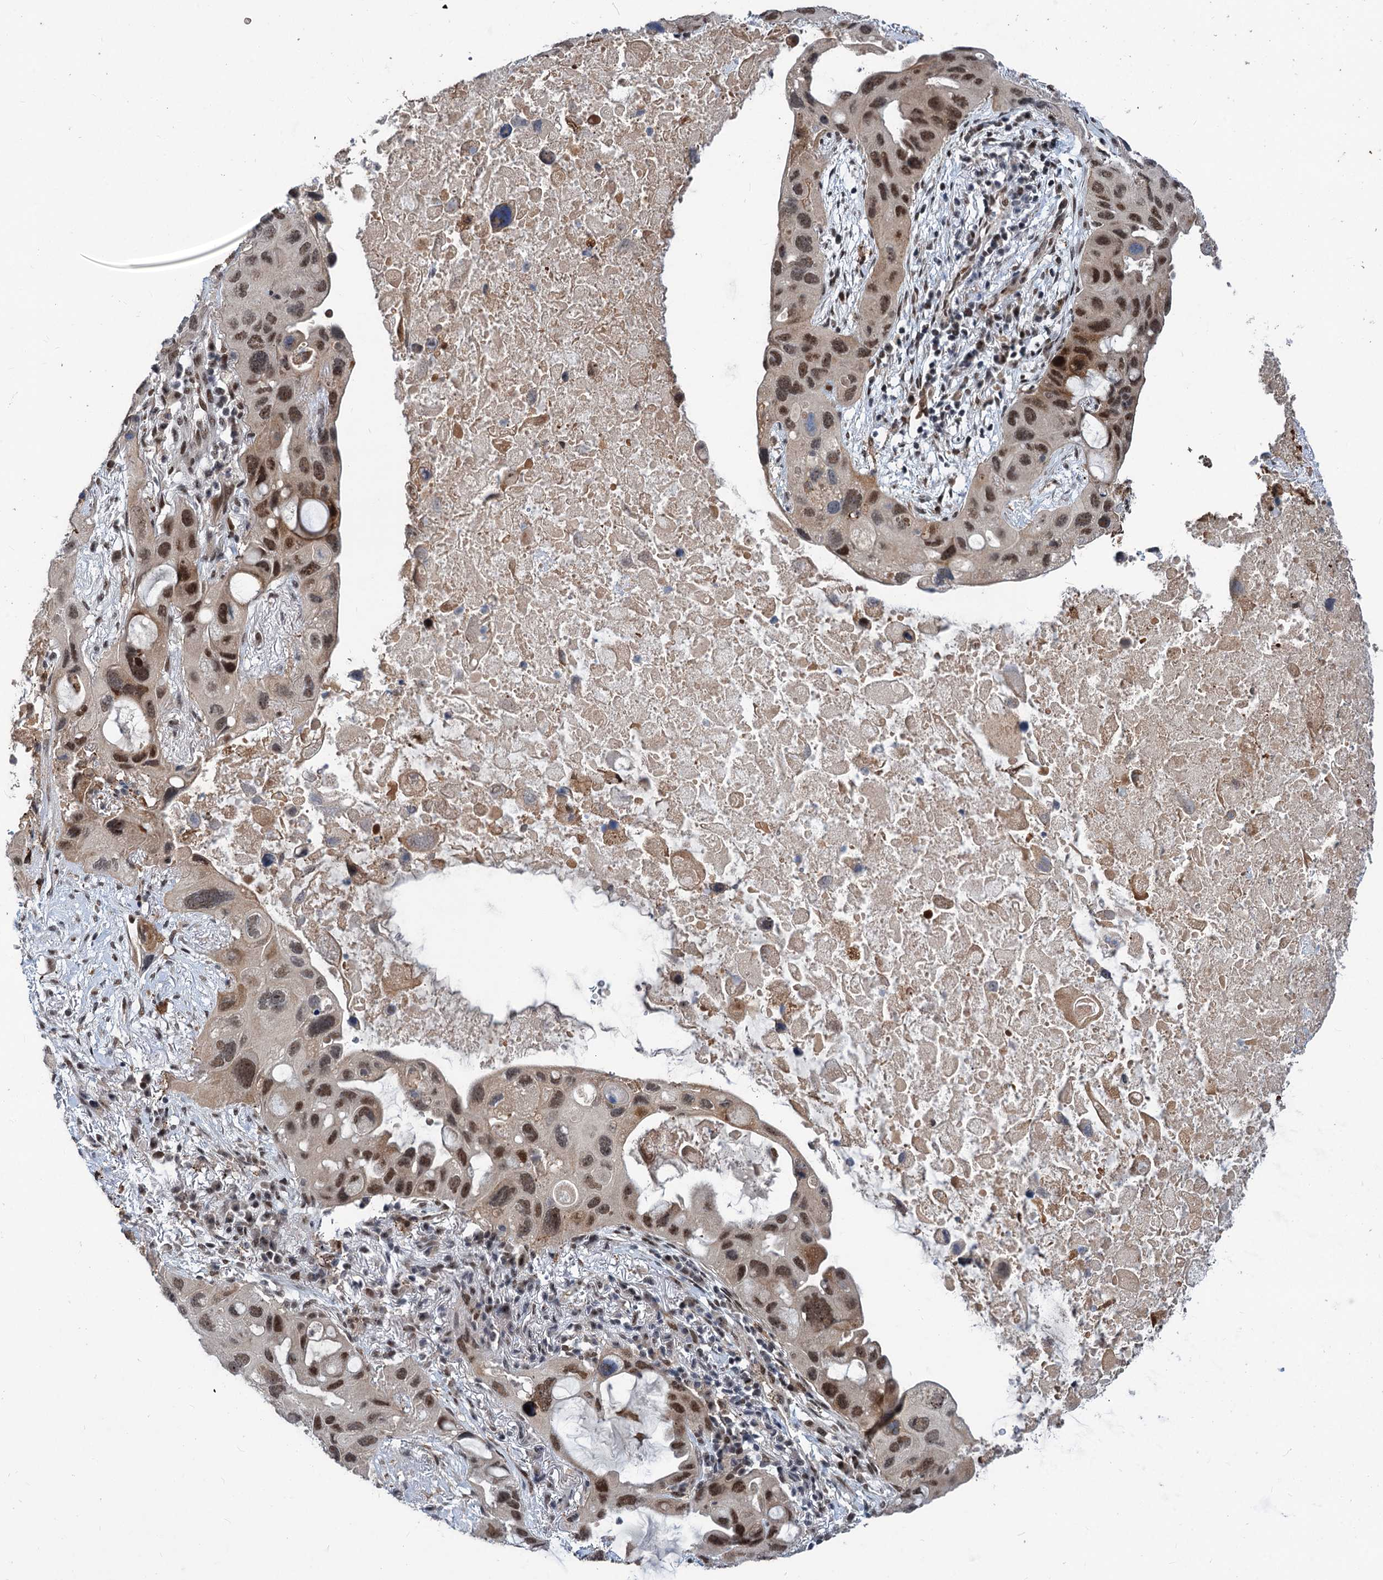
{"staining": {"intensity": "moderate", "quantity": ">75%", "location": "nuclear"}, "tissue": "lung cancer", "cell_type": "Tumor cells", "image_type": "cancer", "snomed": [{"axis": "morphology", "description": "Squamous cell carcinoma, NOS"}, {"axis": "topography", "description": "Lung"}], "caption": "This photomicrograph reveals immunohistochemistry staining of squamous cell carcinoma (lung), with medium moderate nuclear staining in approximately >75% of tumor cells.", "gene": "PHF8", "patient": {"sex": "female", "age": 73}}